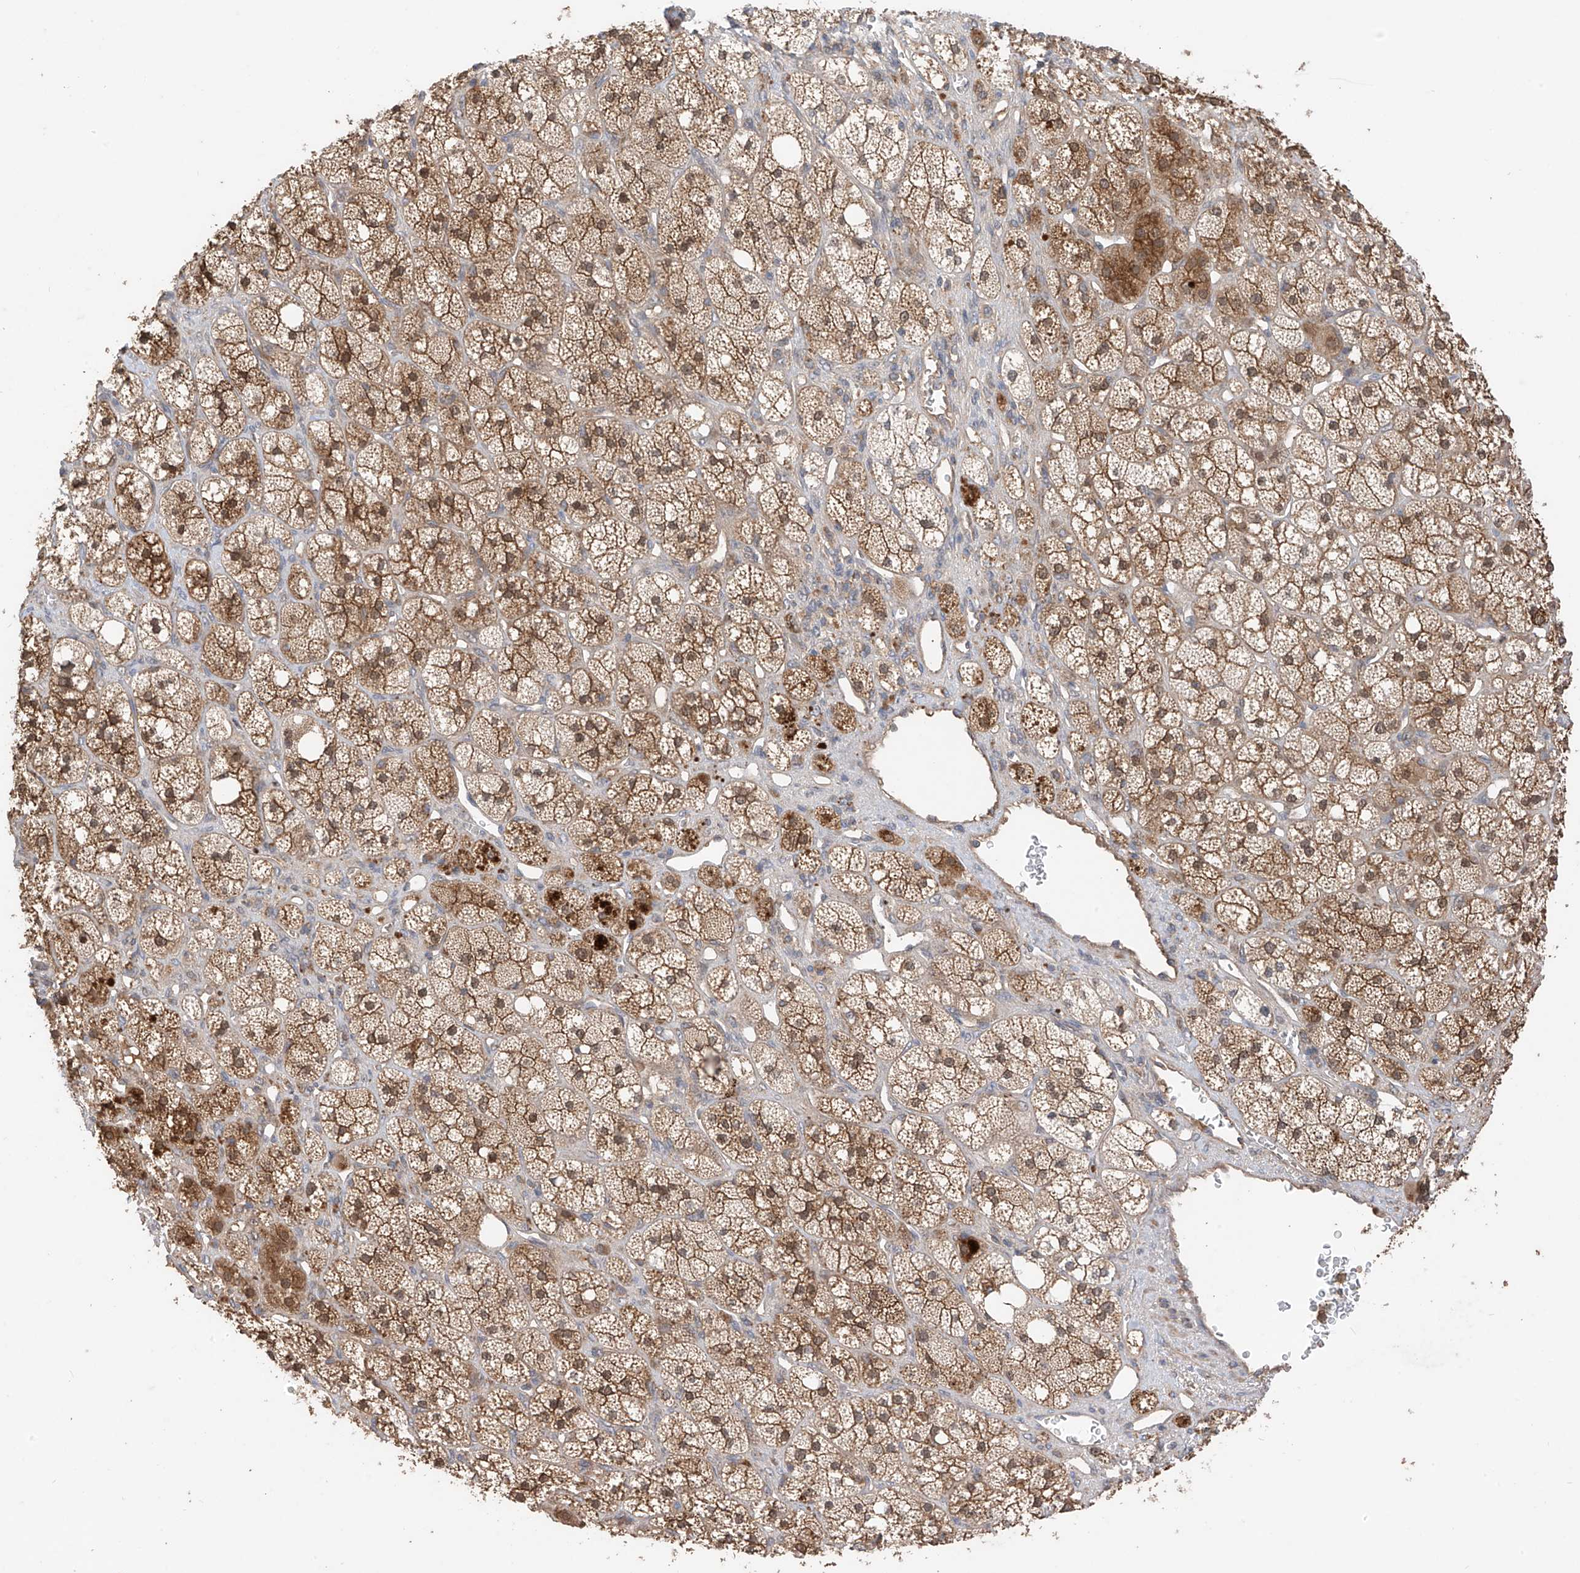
{"staining": {"intensity": "moderate", "quantity": "25%-75%", "location": "cytoplasmic/membranous"}, "tissue": "adrenal gland", "cell_type": "Glandular cells", "image_type": "normal", "snomed": [{"axis": "morphology", "description": "Normal tissue, NOS"}, {"axis": "topography", "description": "Adrenal gland"}], "caption": "An immunohistochemistry photomicrograph of normal tissue is shown. Protein staining in brown highlights moderate cytoplasmic/membranous positivity in adrenal gland within glandular cells.", "gene": "CACNA2D4", "patient": {"sex": "male", "age": 61}}